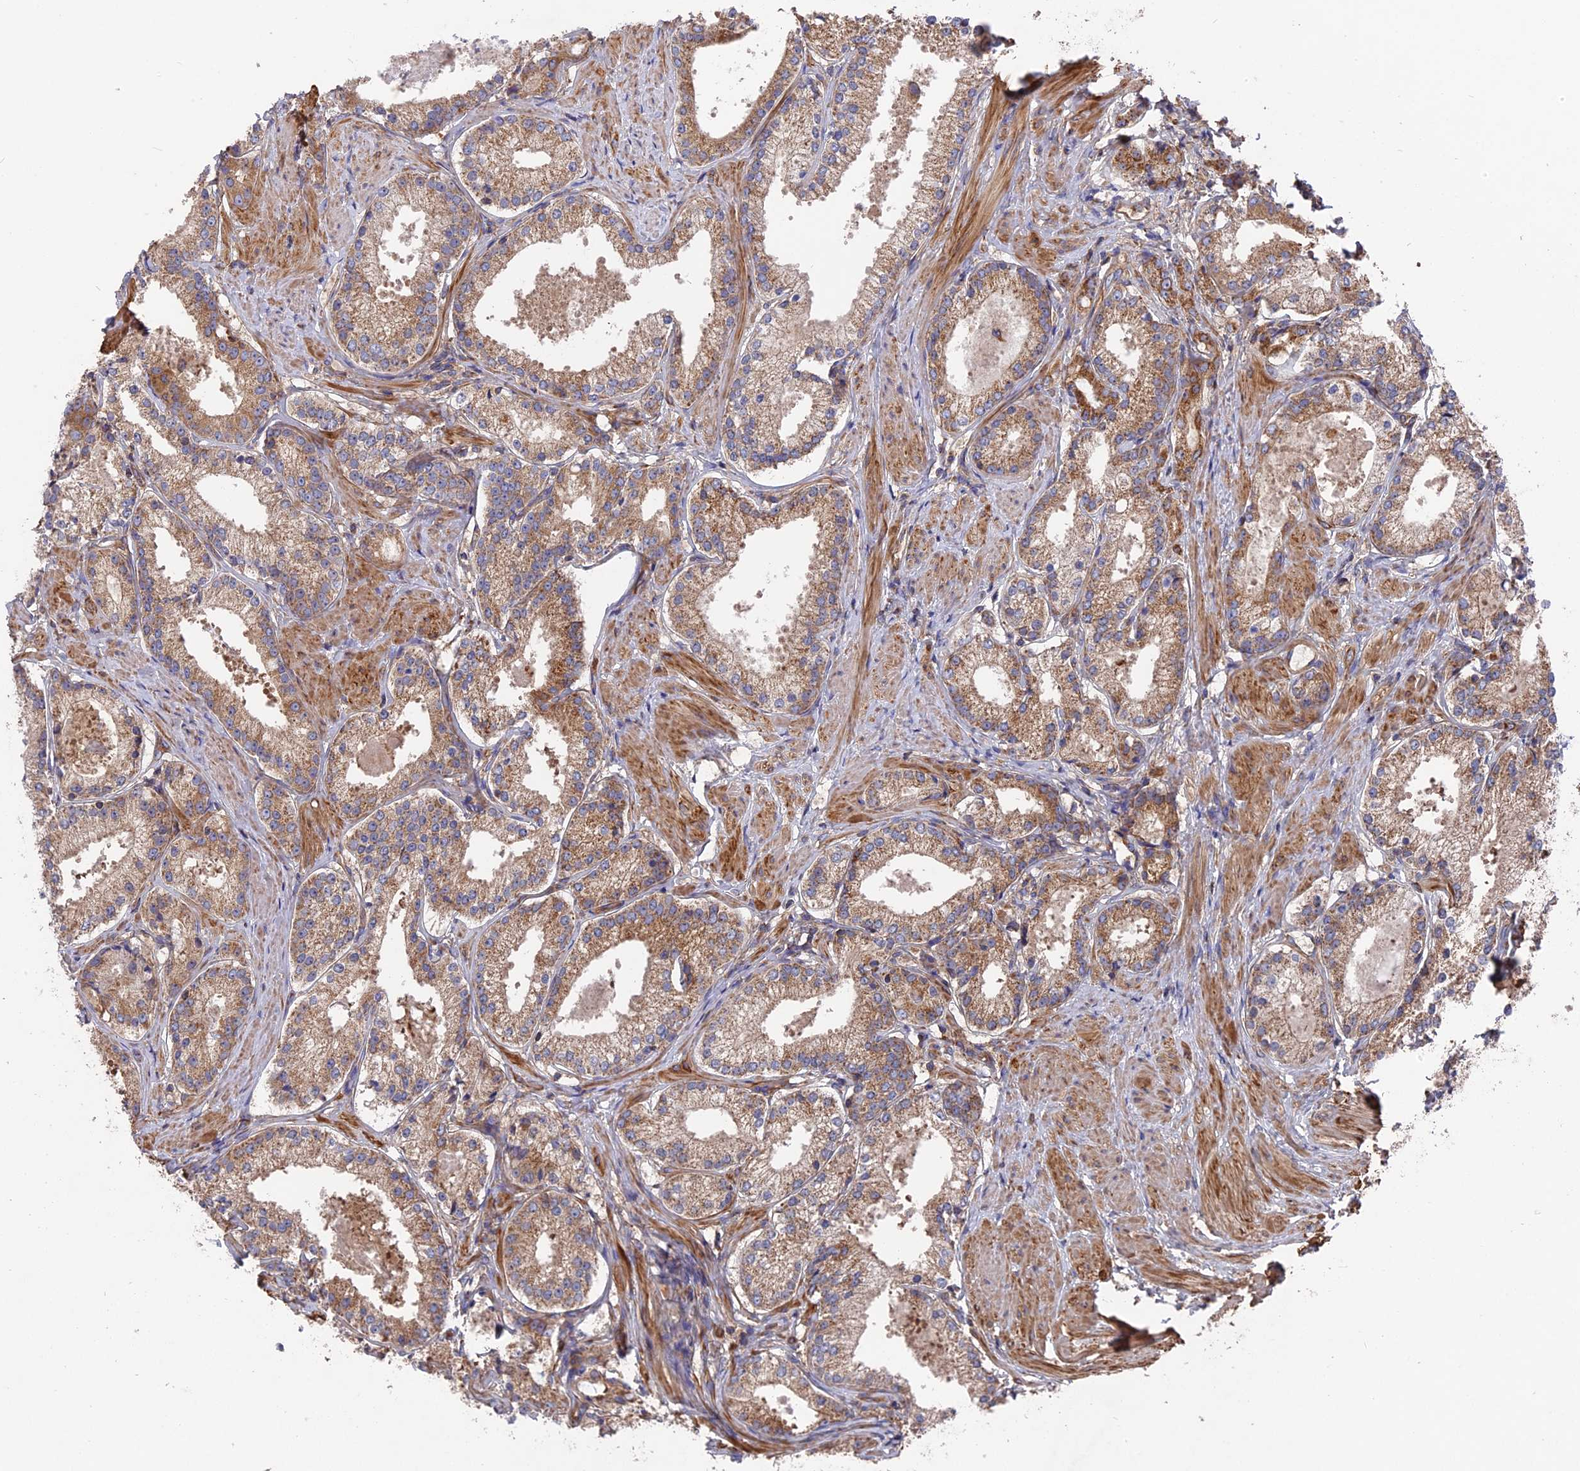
{"staining": {"intensity": "moderate", "quantity": ">75%", "location": "cytoplasmic/membranous"}, "tissue": "prostate cancer", "cell_type": "Tumor cells", "image_type": "cancer", "snomed": [{"axis": "morphology", "description": "Adenocarcinoma, Low grade"}, {"axis": "topography", "description": "Prostate"}], "caption": "Immunohistochemistry (IHC) micrograph of neoplastic tissue: human prostate cancer stained using immunohistochemistry reveals medium levels of moderate protein expression localized specifically in the cytoplasmic/membranous of tumor cells, appearing as a cytoplasmic/membranous brown color.", "gene": "TELO2", "patient": {"sex": "male", "age": 57}}